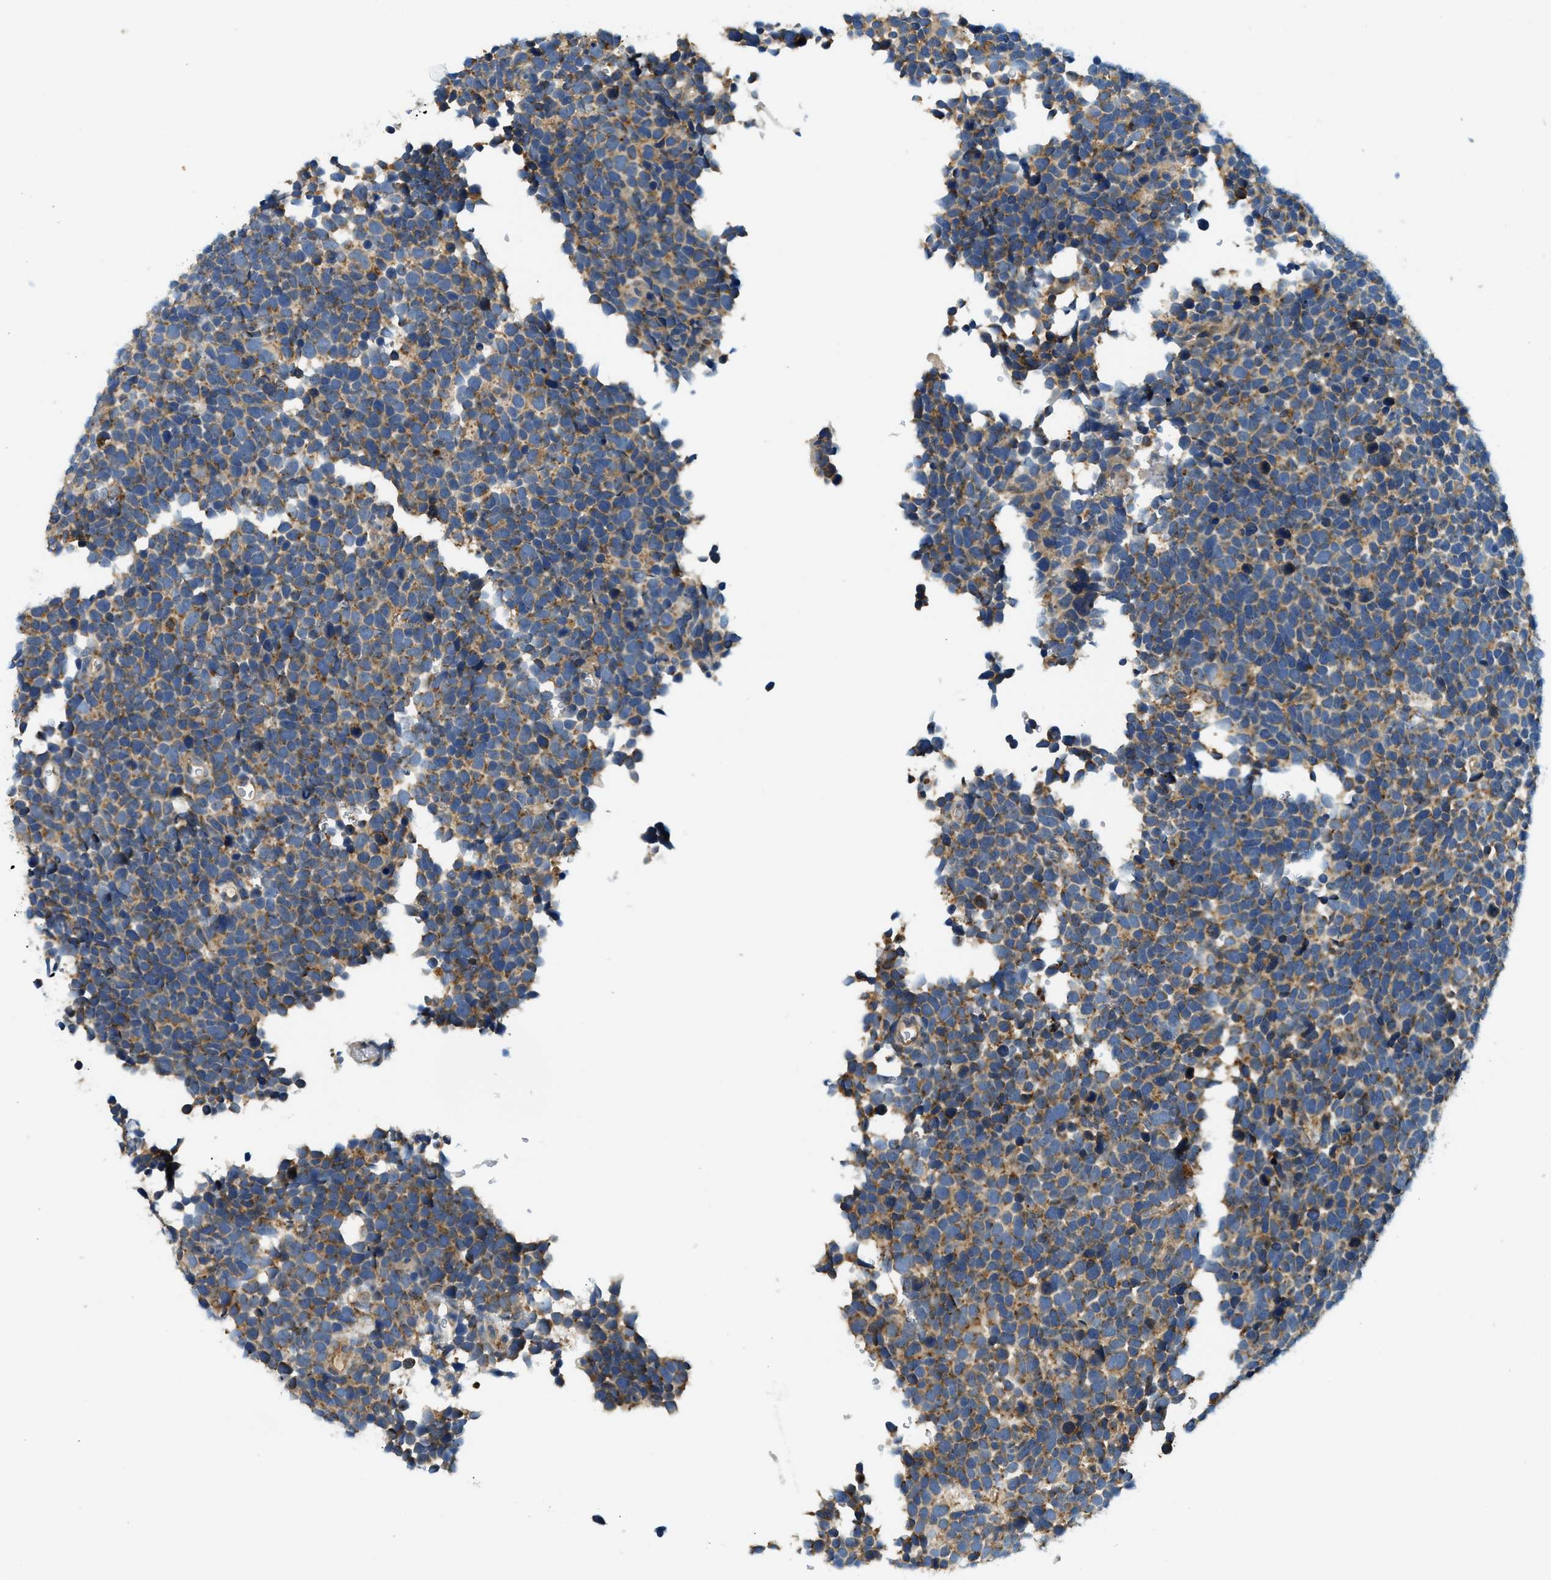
{"staining": {"intensity": "moderate", "quantity": ">75%", "location": "cytoplasmic/membranous"}, "tissue": "urothelial cancer", "cell_type": "Tumor cells", "image_type": "cancer", "snomed": [{"axis": "morphology", "description": "Urothelial carcinoma, High grade"}, {"axis": "topography", "description": "Urinary bladder"}], "caption": "Moderate cytoplasmic/membranous expression is identified in approximately >75% of tumor cells in urothelial carcinoma (high-grade).", "gene": "KCNK1", "patient": {"sex": "female", "age": 82}}